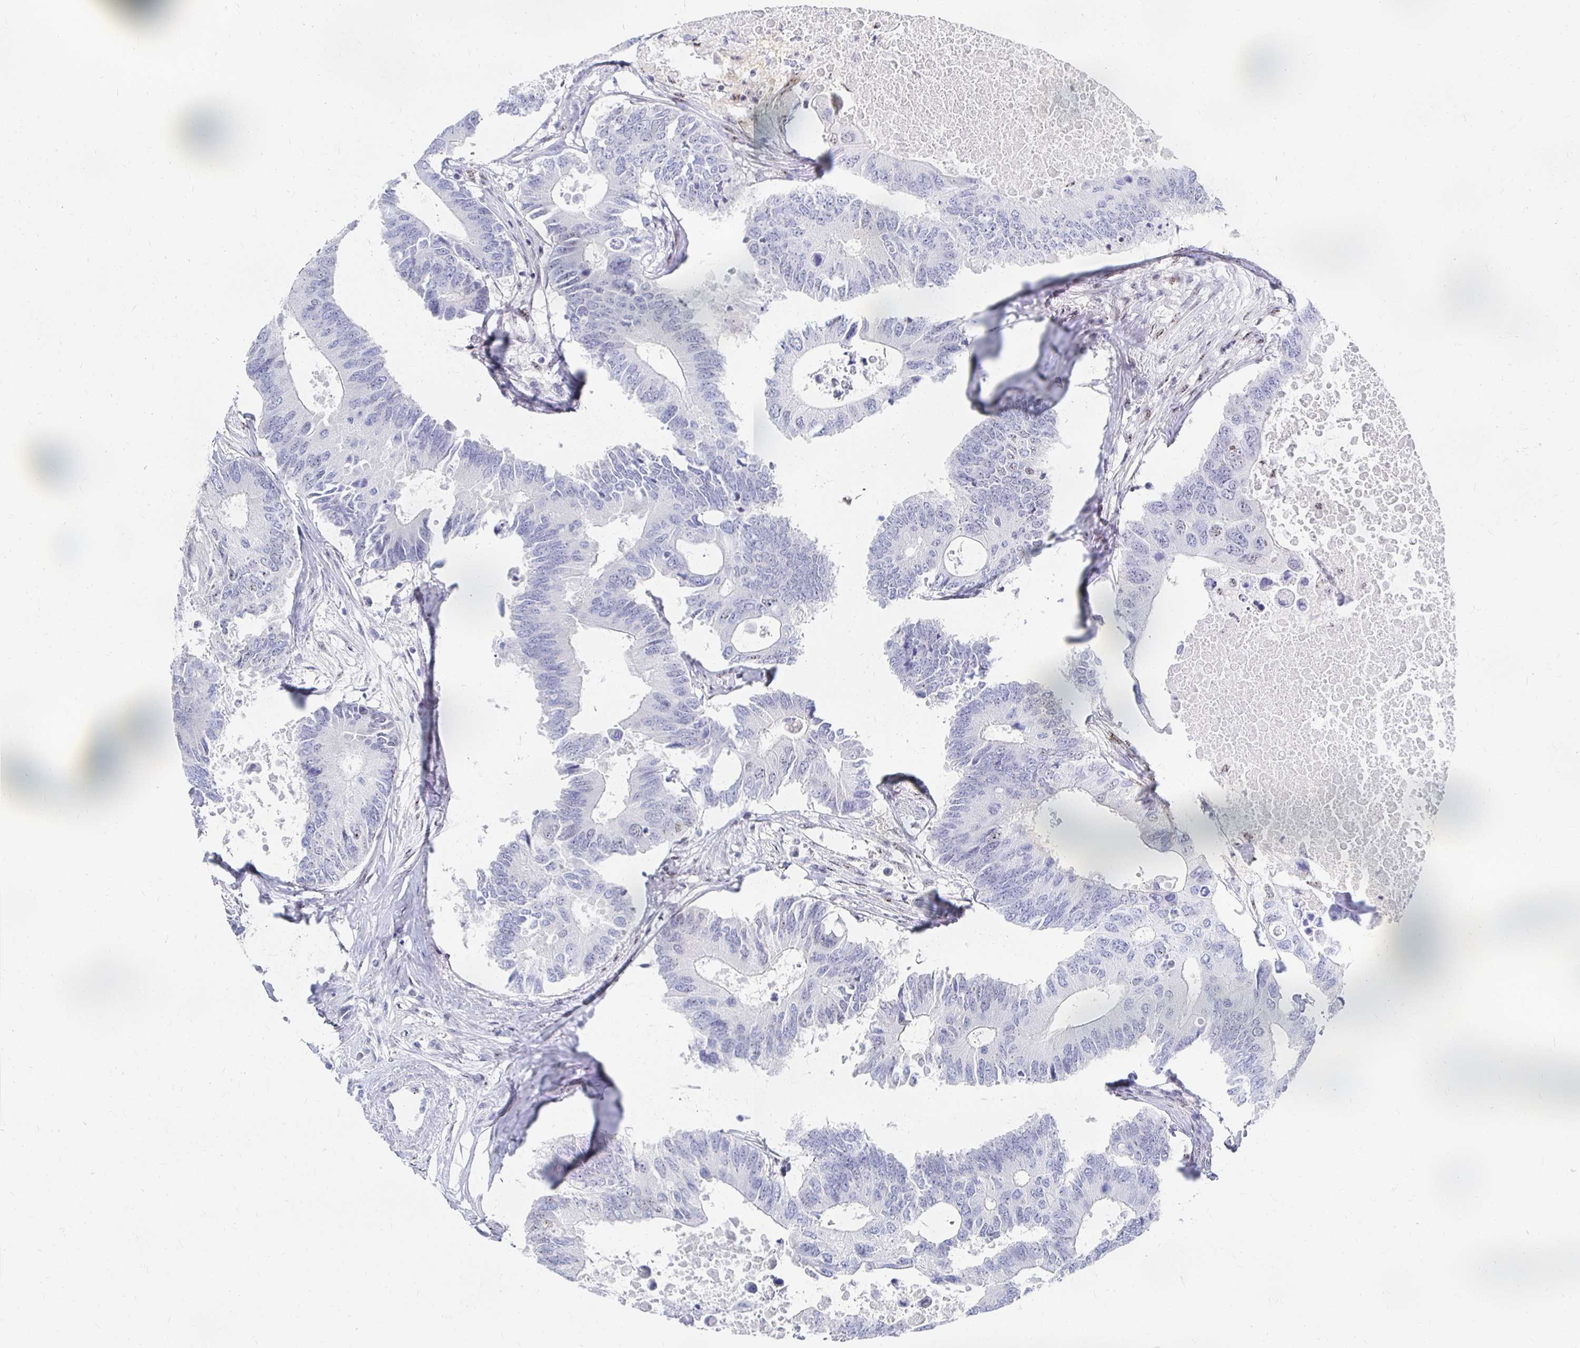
{"staining": {"intensity": "negative", "quantity": "none", "location": "none"}, "tissue": "colorectal cancer", "cell_type": "Tumor cells", "image_type": "cancer", "snomed": [{"axis": "morphology", "description": "Adenocarcinoma, NOS"}, {"axis": "topography", "description": "Colon"}], "caption": "There is no significant staining in tumor cells of colorectal adenocarcinoma. (DAB IHC, high magnification).", "gene": "CLIC3", "patient": {"sex": "male", "age": 71}}